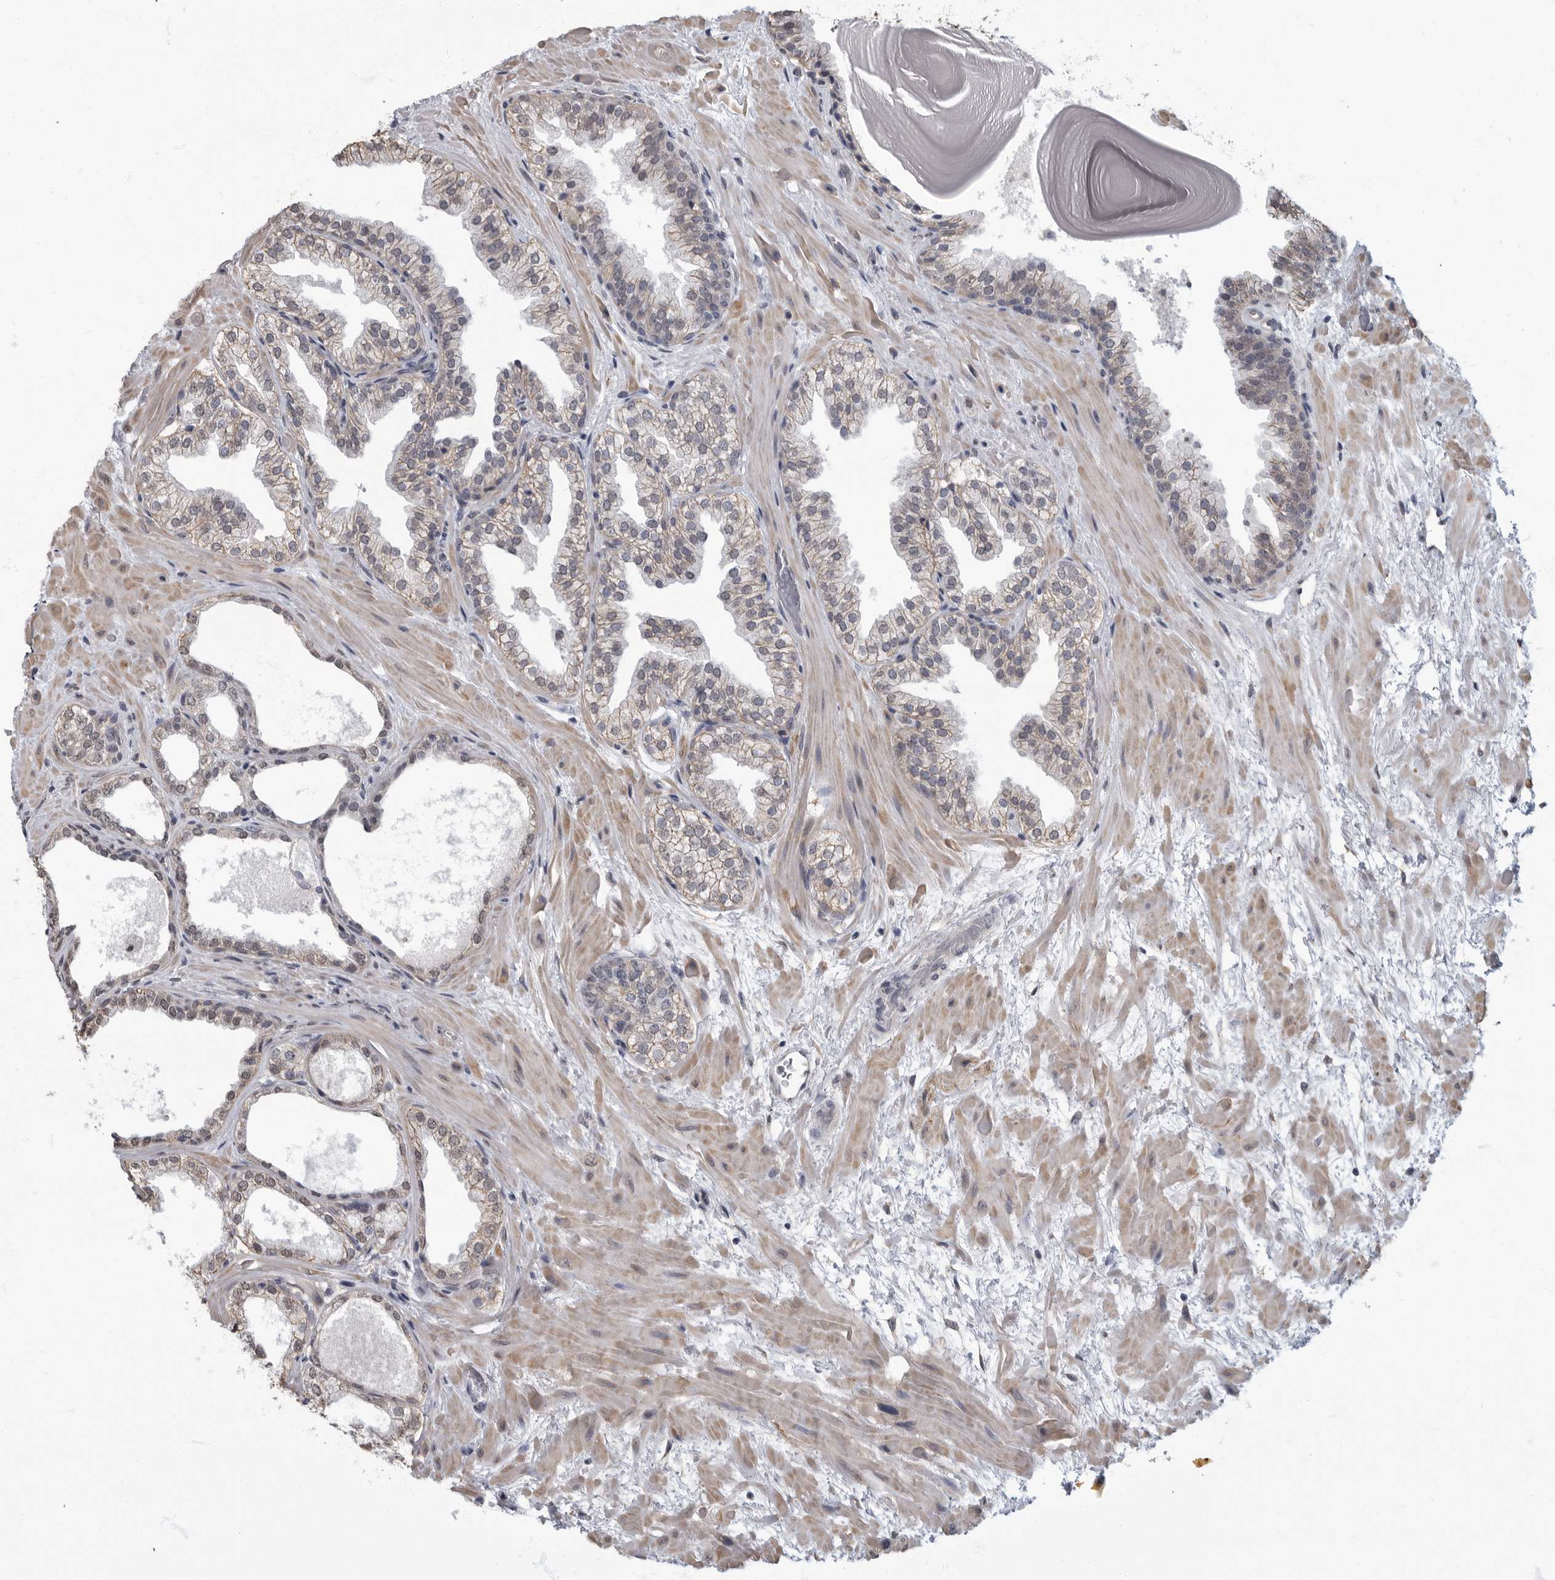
{"staining": {"intensity": "weak", "quantity": "25%-75%", "location": "cytoplasmic/membranous,nuclear"}, "tissue": "prostate", "cell_type": "Glandular cells", "image_type": "normal", "snomed": [{"axis": "morphology", "description": "Normal tissue, NOS"}, {"axis": "topography", "description": "Prostate"}], "caption": "DAB (3,3'-diaminobenzidine) immunohistochemical staining of normal human prostate demonstrates weak cytoplasmic/membranous,nuclear protein expression in about 25%-75% of glandular cells.", "gene": "ARHGEF10", "patient": {"sex": "male", "age": 48}}